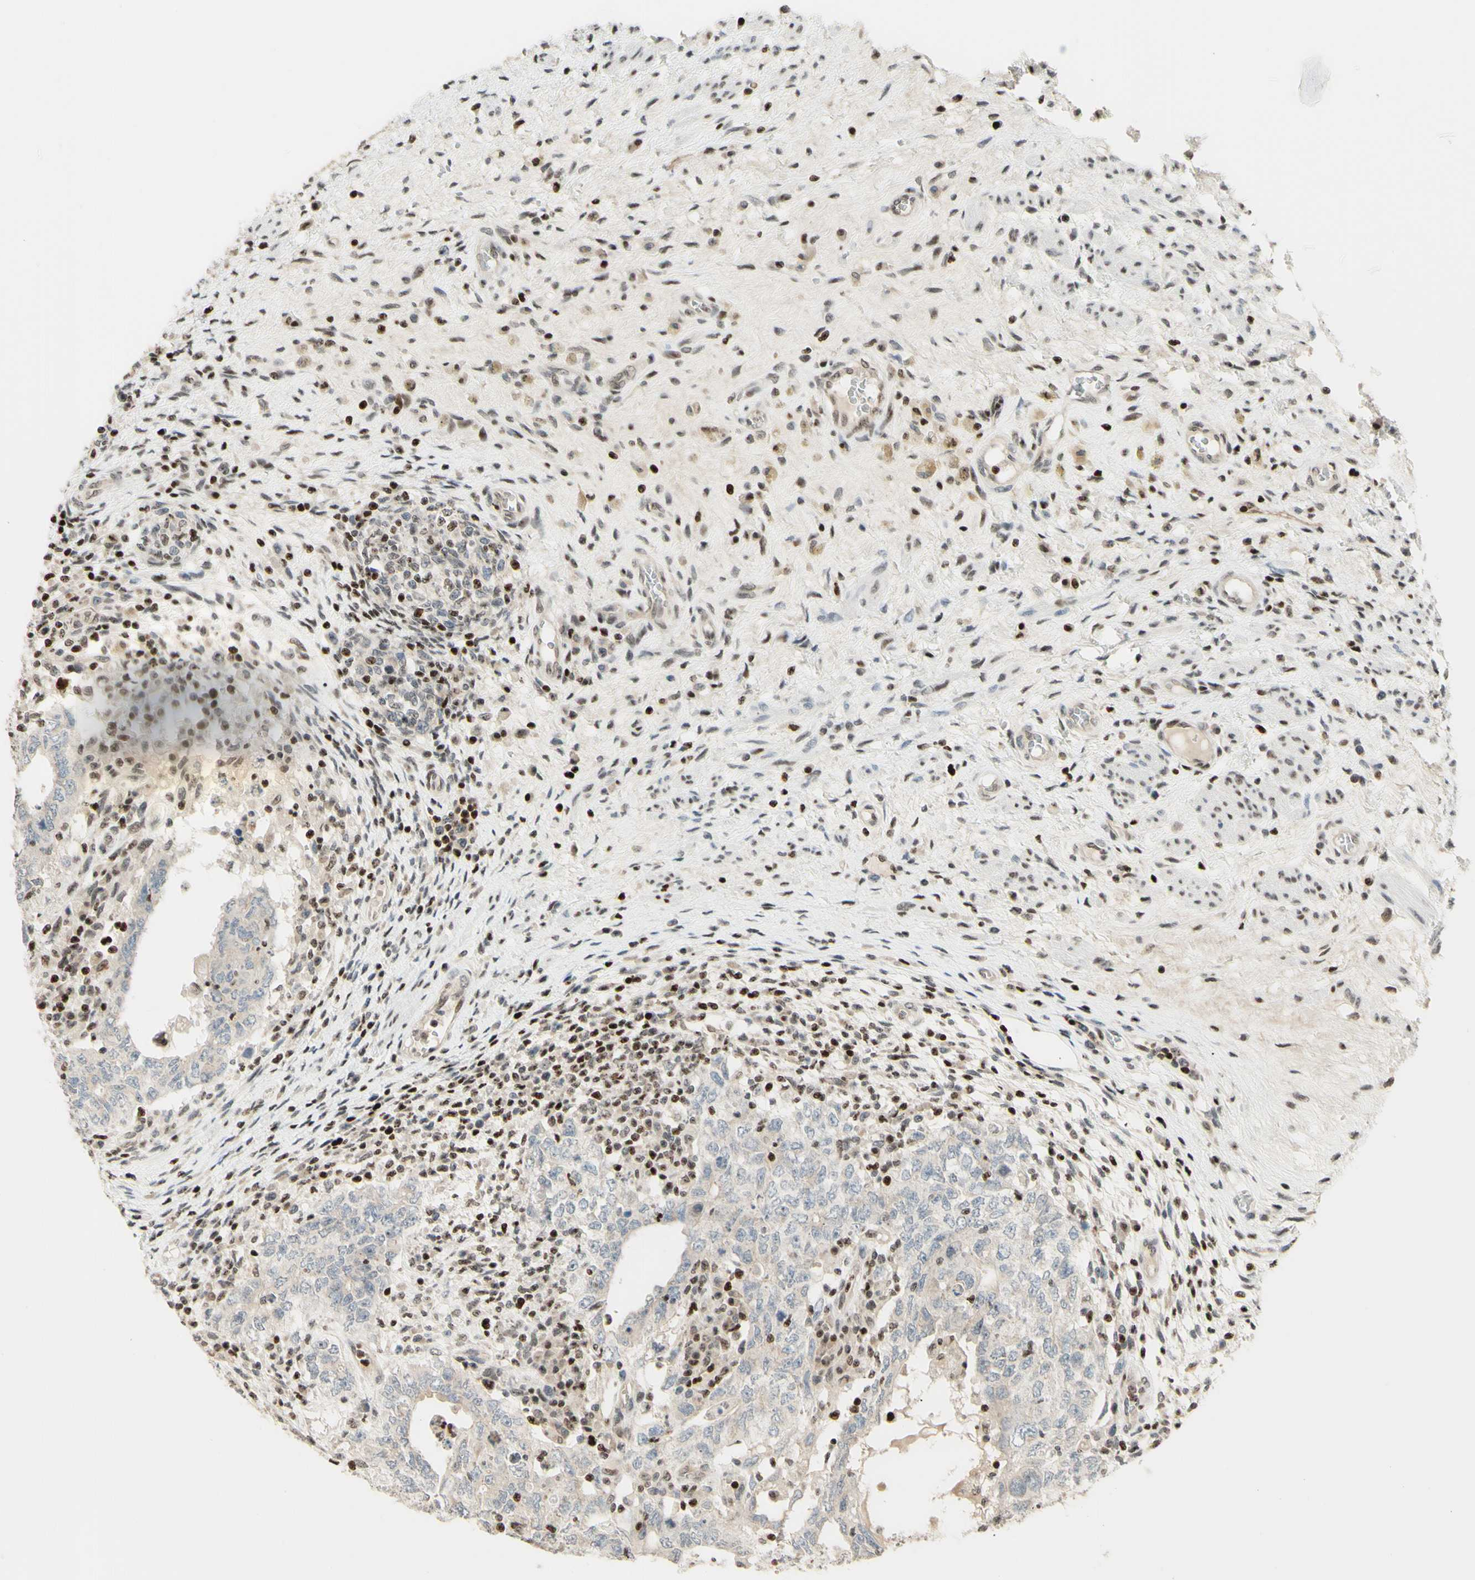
{"staining": {"intensity": "negative", "quantity": "none", "location": "none"}, "tissue": "testis cancer", "cell_type": "Tumor cells", "image_type": "cancer", "snomed": [{"axis": "morphology", "description": "Carcinoma, Embryonal, NOS"}, {"axis": "topography", "description": "Testis"}], "caption": "Tumor cells show no significant protein positivity in testis embryonal carcinoma. Brightfield microscopy of immunohistochemistry (IHC) stained with DAB (brown) and hematoxylin (blue), captured at high magnification.", "gene": "CDKL5", "patient": {"sex": "male", "age": 26}}